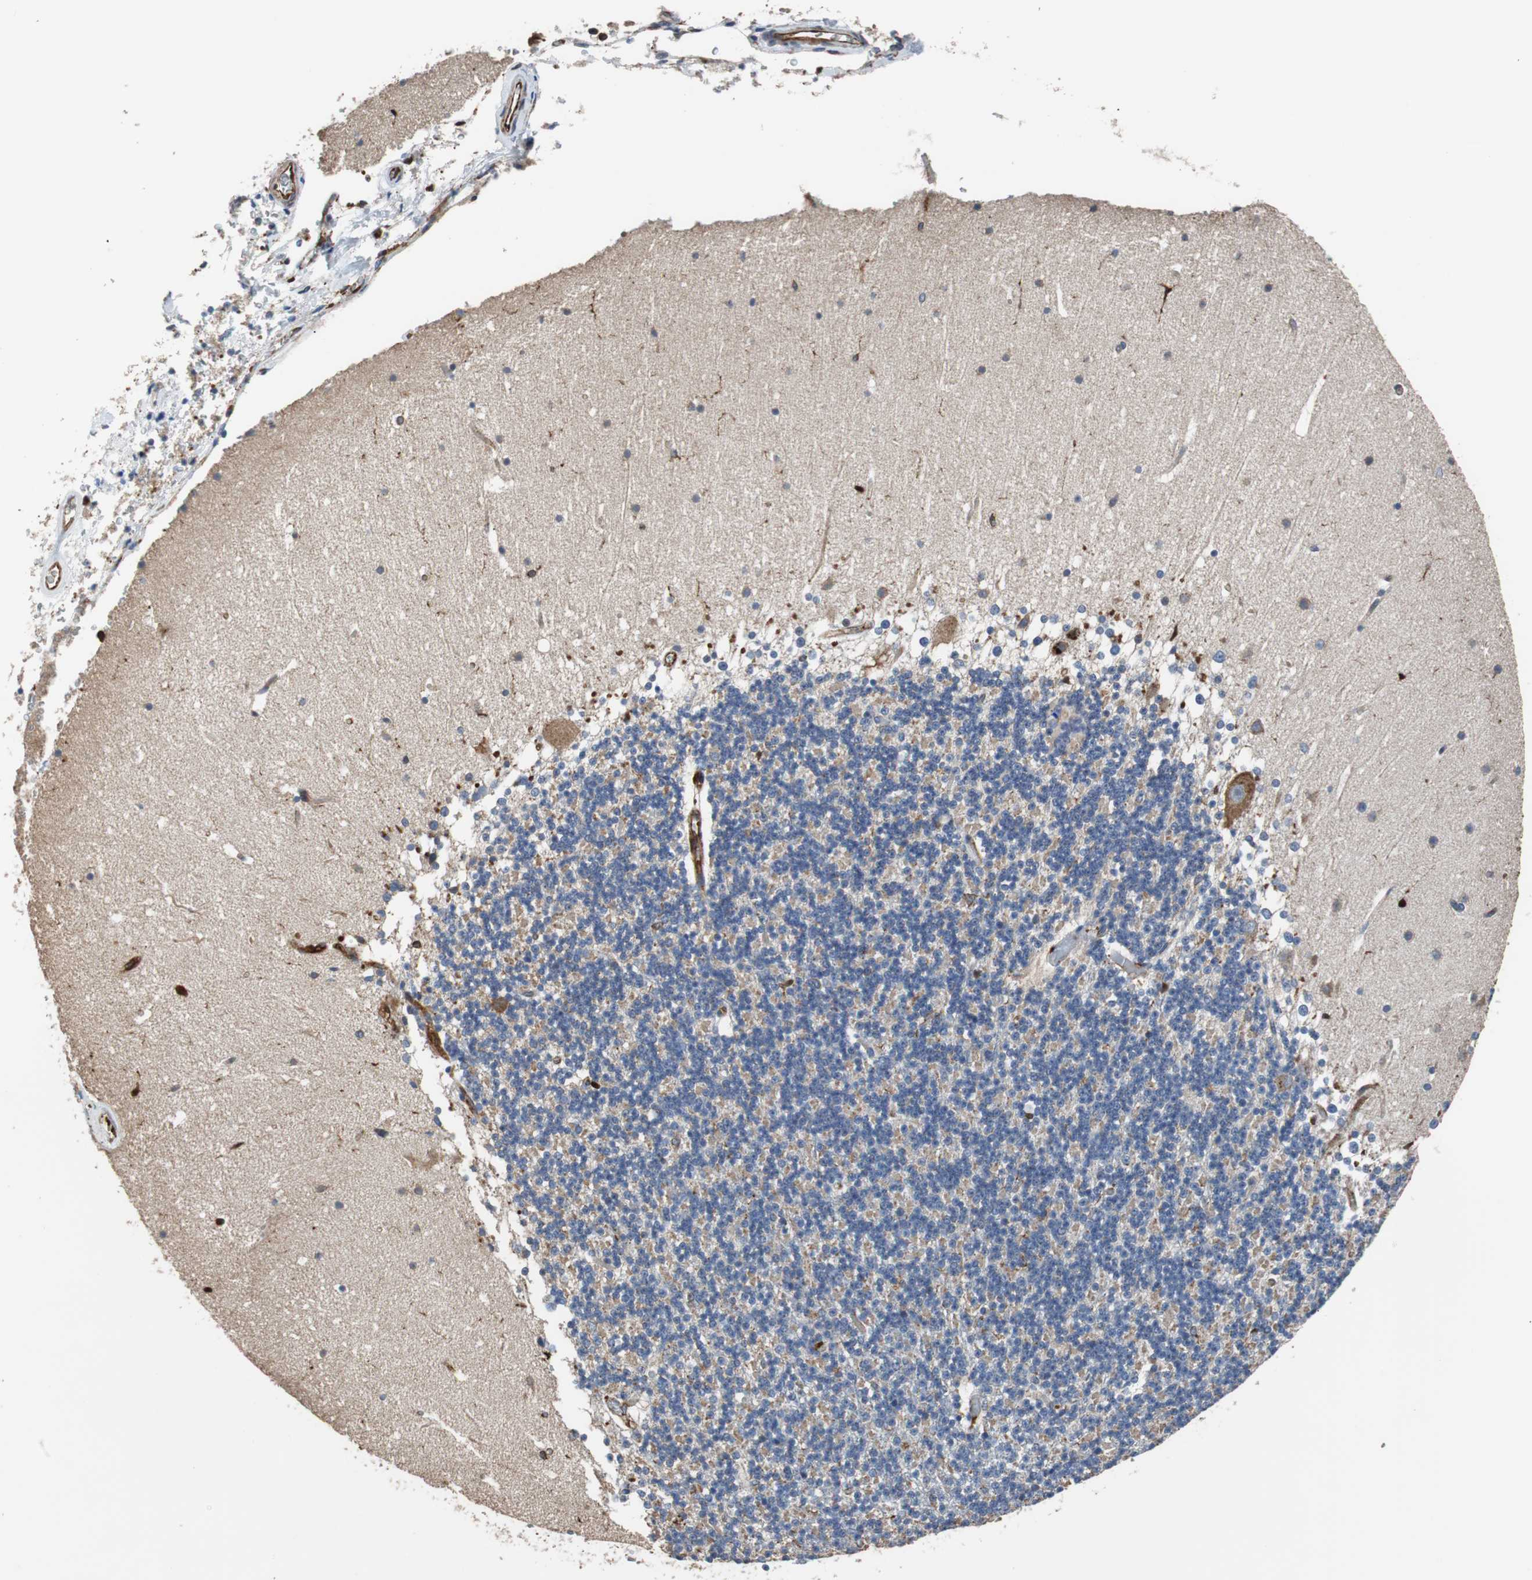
{"staining": {"intensity": "weak", "quantity": ">75%", "location": "cytoplasmic/membranous"}, "tissue": "cerebellum", "cell_type": "Cells in granular layer", "image_type": "normal", "snomed": [{"axis": "morphology", "description": "Normal tissue, NOS"}, {"axis": "topography", "description": "Cerebellum"}], "caption": "Immunohistochemistry (IHC) micrograph of benign cerebellum: human cerebellum stained using immunohistochemistry shows low levels of weak protein expression localized specifically in the cytoplasmic/membranous of cells in granular layer, appearing as a cytoplasmic/membranous brown color.", "gene": "PLCG2", "patient": {"sex": "female", "age": 19}}